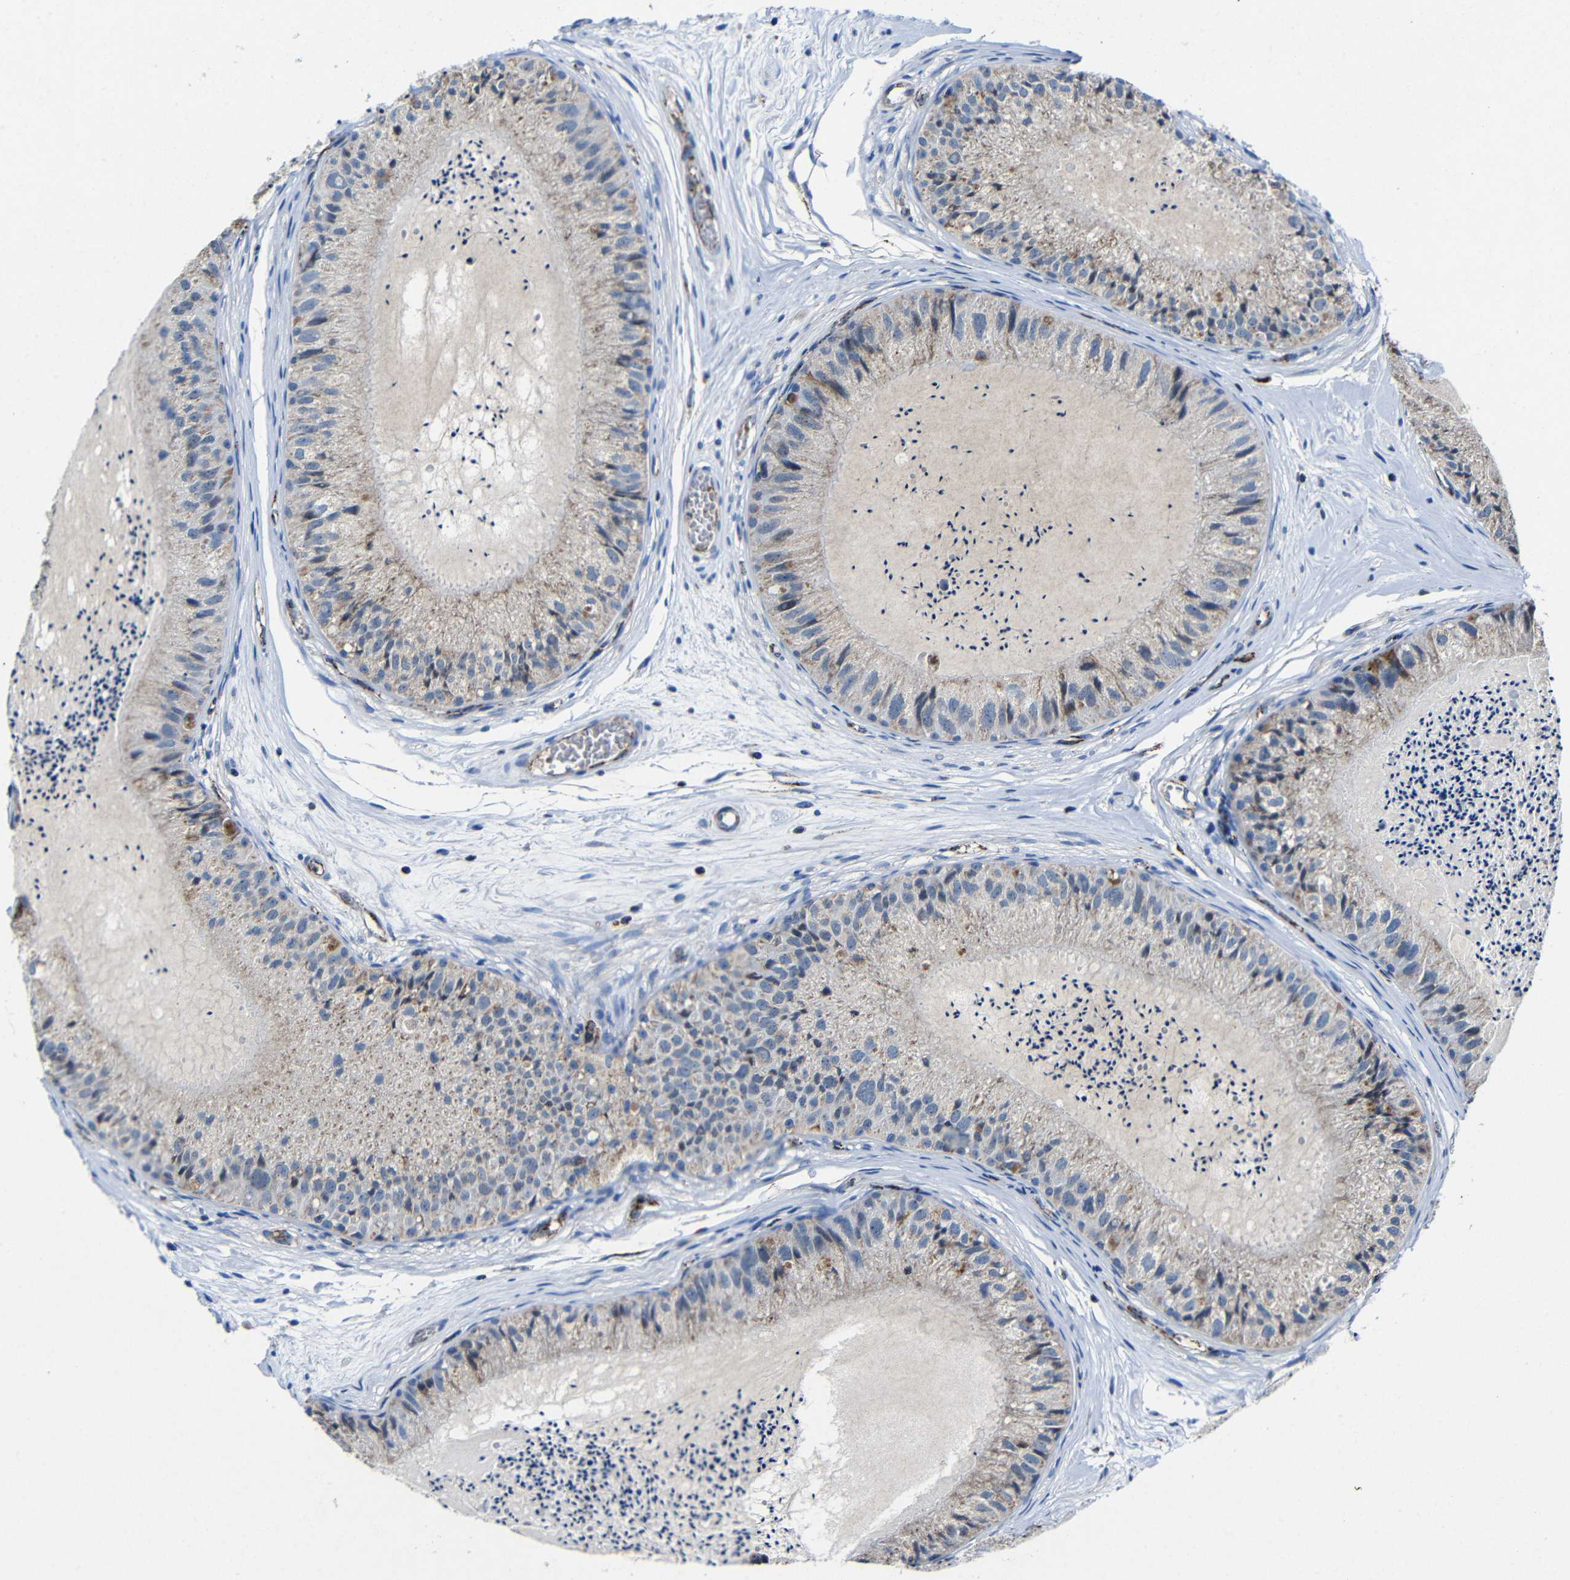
{"staining": {"intensity": "weak", "quantity": "25%-75%", "location": "cytoplasmic/membranous"}, "tissue": "epididymis", "cell_type": "Glandular cells", "image_type": "normal", "snomed": [{"axis": "morphology", "description": "Normal tissue, NOS"}, {"axis": "topography", "description": "Epididymis"}], "caption": "Protein expression analysis of benign epididymis reveals weak cytoplasmic/membranous staining in about 25%-75% of glandular cells.", "gene": "CA5B", "patient": {"sex": "male", "age": 31}}